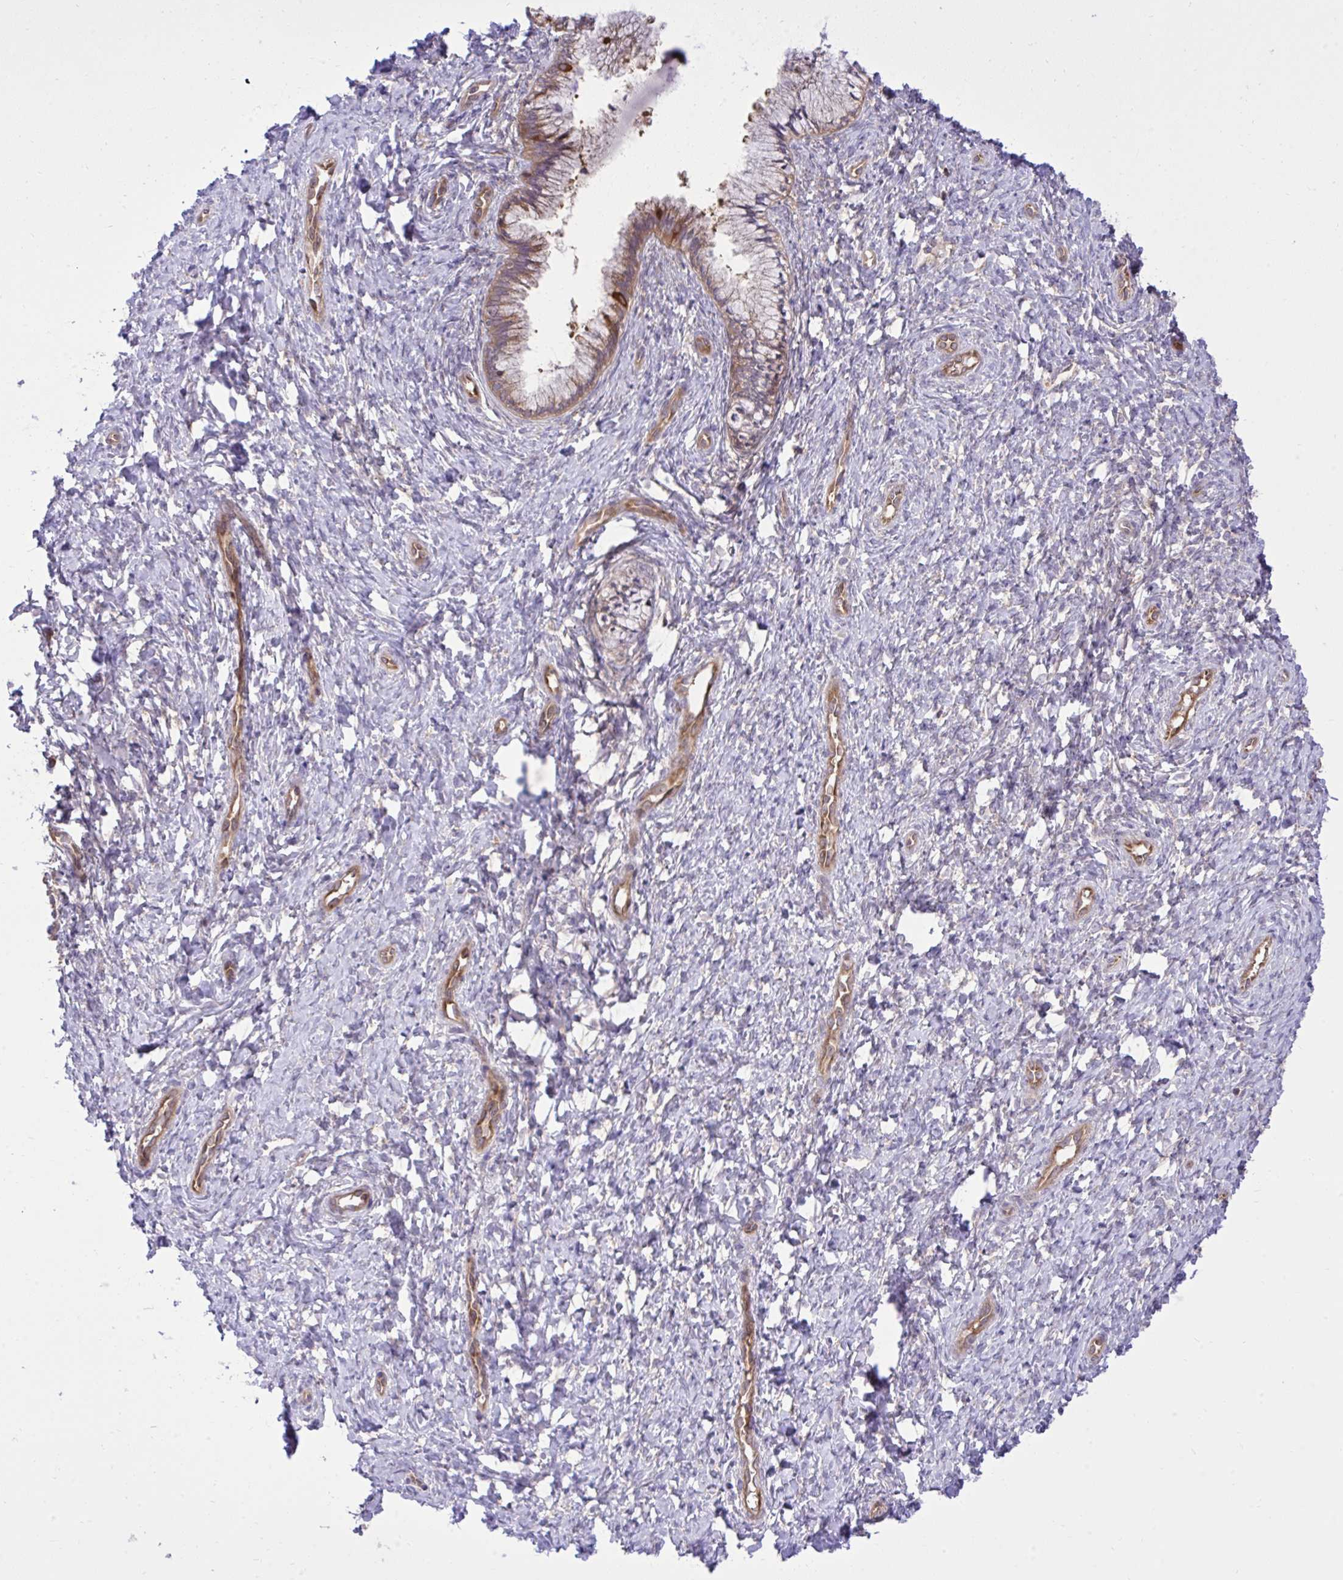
{"staining": {"intensity": "moderate", "quantity": "25%-75%", "location": "cytoplasmic/membranous"}, "tissue": "cervix", "cell_type": "Glandular cells", "image_type": "normal", "snomed": [{"axis": "morphology", "description": "Normal tissue, NOS"}, {"axis": "topography", "description": "Cervix"}], "caption": "Protein positivity by IHC displays moderate cytoplasmic/membranous staining in about 25%-75% of glandular cells in benign cervix. (IHC, brightfield microscopy, high magnification).", "gene": "PPP5C", "patient": {"sex": "female", "age": 37}}